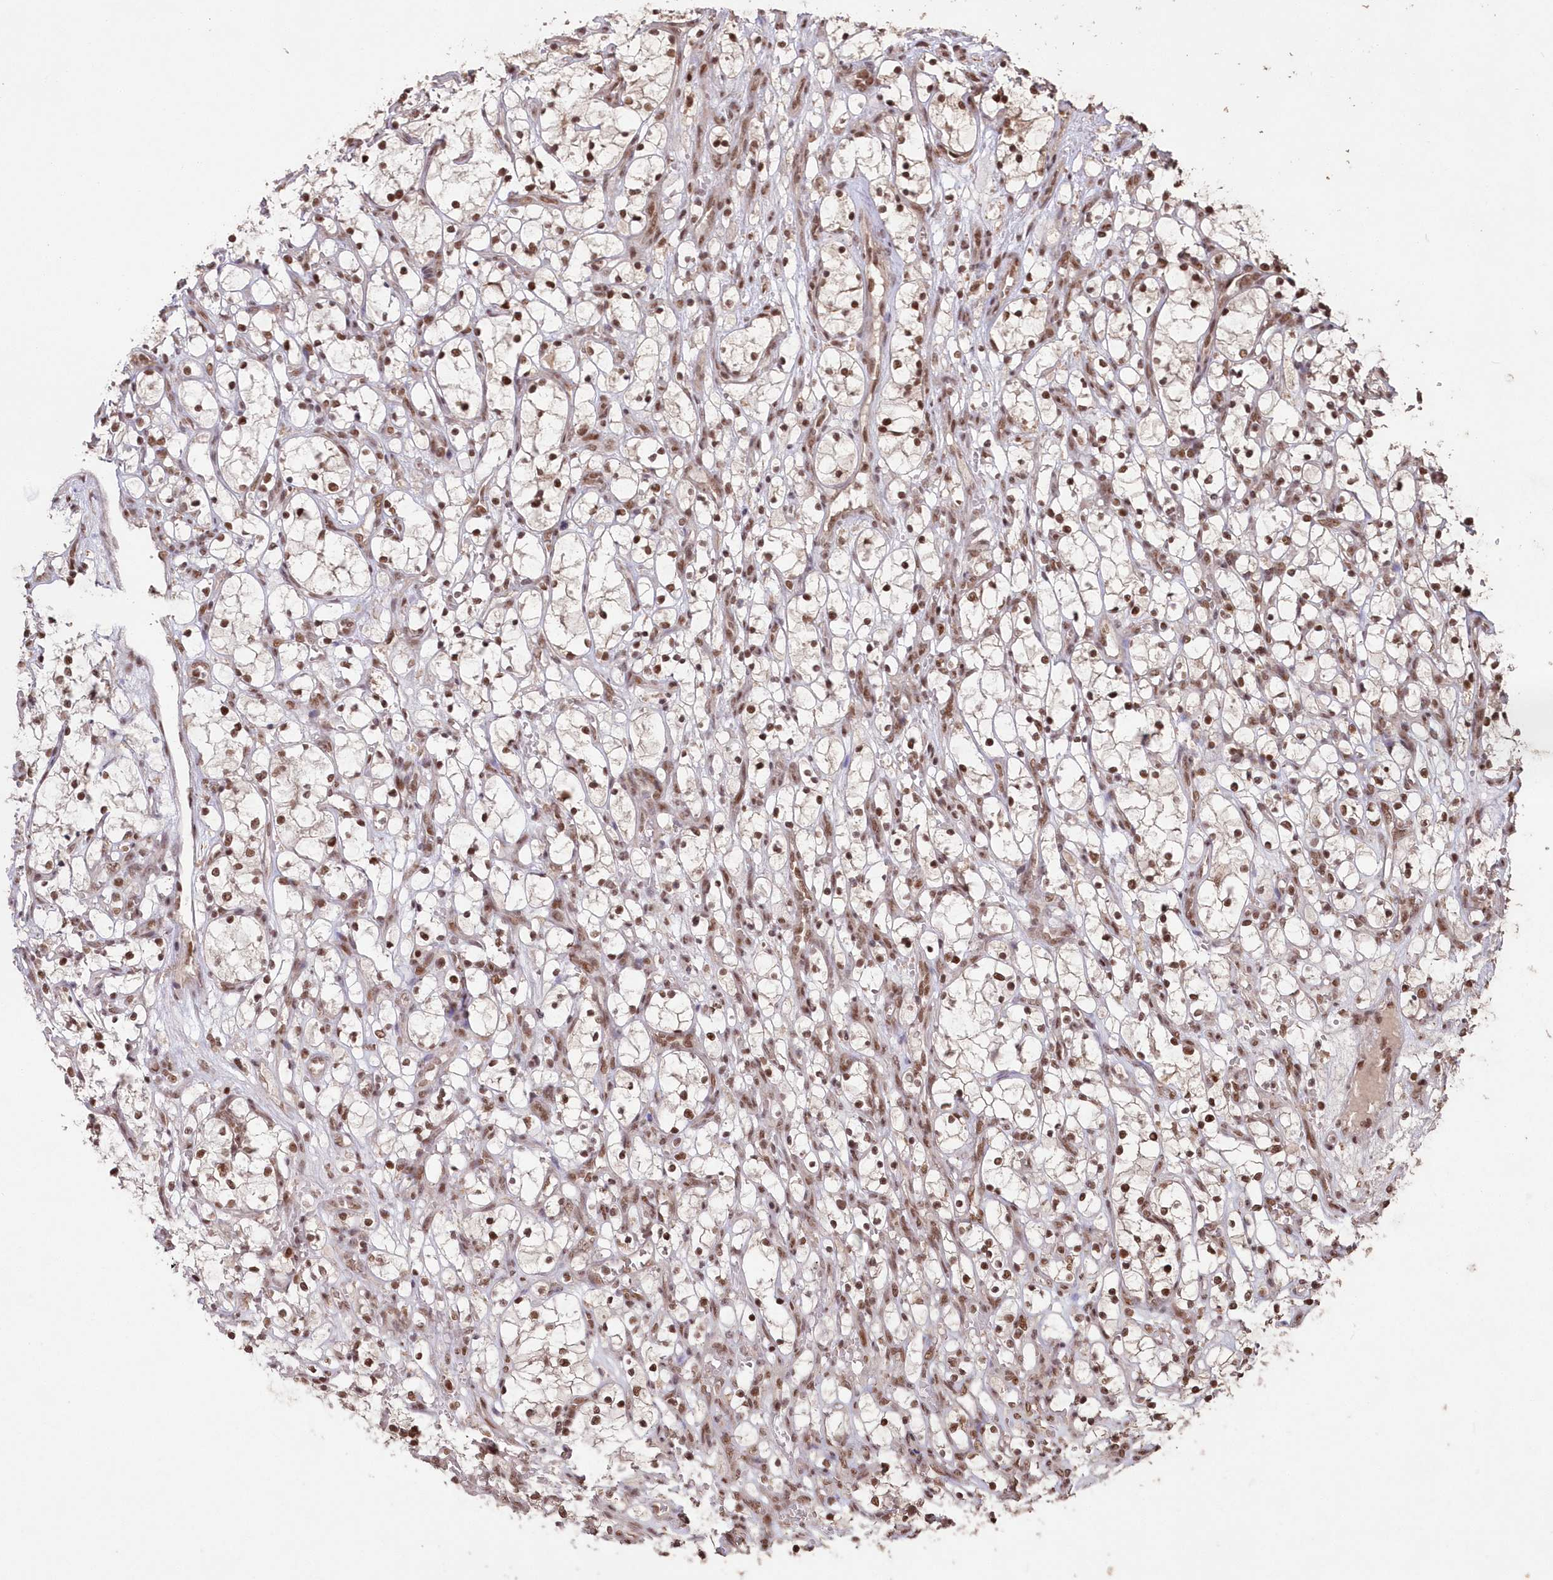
{"staining": {"intensity": "moderate", "quantity": "25%-75%", "location": "nuclear"}, "tissue": "renal cancer", "cell_type": "Tumor cells", "image_type": "cancer", "snomed": [{"axis": "morphology", "description": "Adenocarcinoma, NOS"}, {"axis": "topography", "description": "Kidney"}], "caption": "Immunohistochemistry (IHC) (DAB) staining of human renal cancer displays moderate nuclear protein staining in about 25%-75% of tumor cells.", "gene": "PDS5A", "patient": {"sex": "female", "age": 69}}